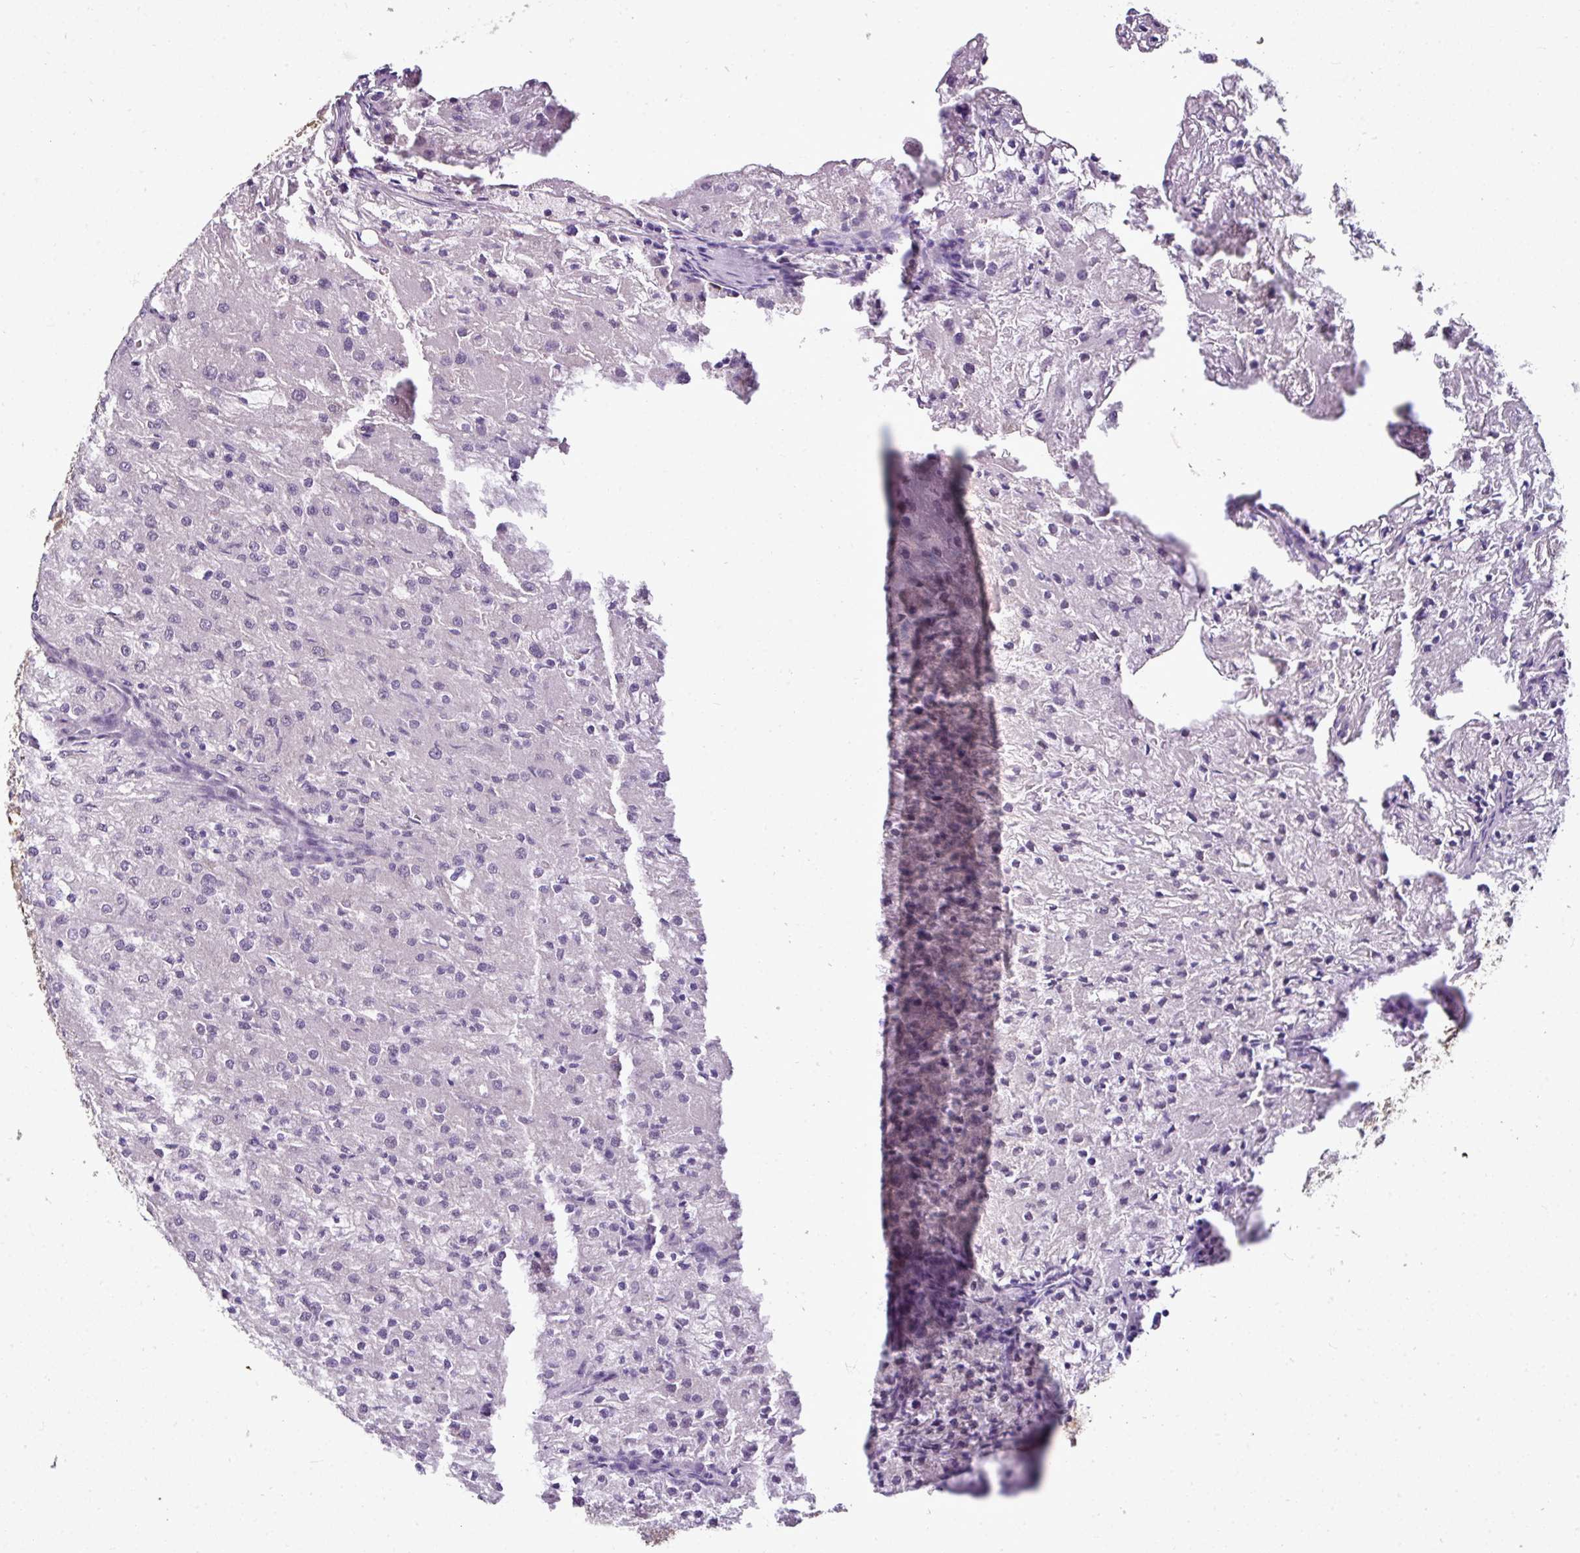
{"staining": {"intensity": "negative", "quantity": "none", "location": "none"}, "tissue": "renal cancer", "cell_type": "Tumor cells", "image_type": "cancer", "snomed": [{"axis": "morphology", "description": "Adenocarcinoma, NOS"}, {"axis": "topography", "description": "Kidney"}], "caption": "The photomicrograph demonstrates no staining of tumor cells in adenocarcinoma (renal).", "gene": "RBM4B", "patient": {"sex": "female", "age": 74}}